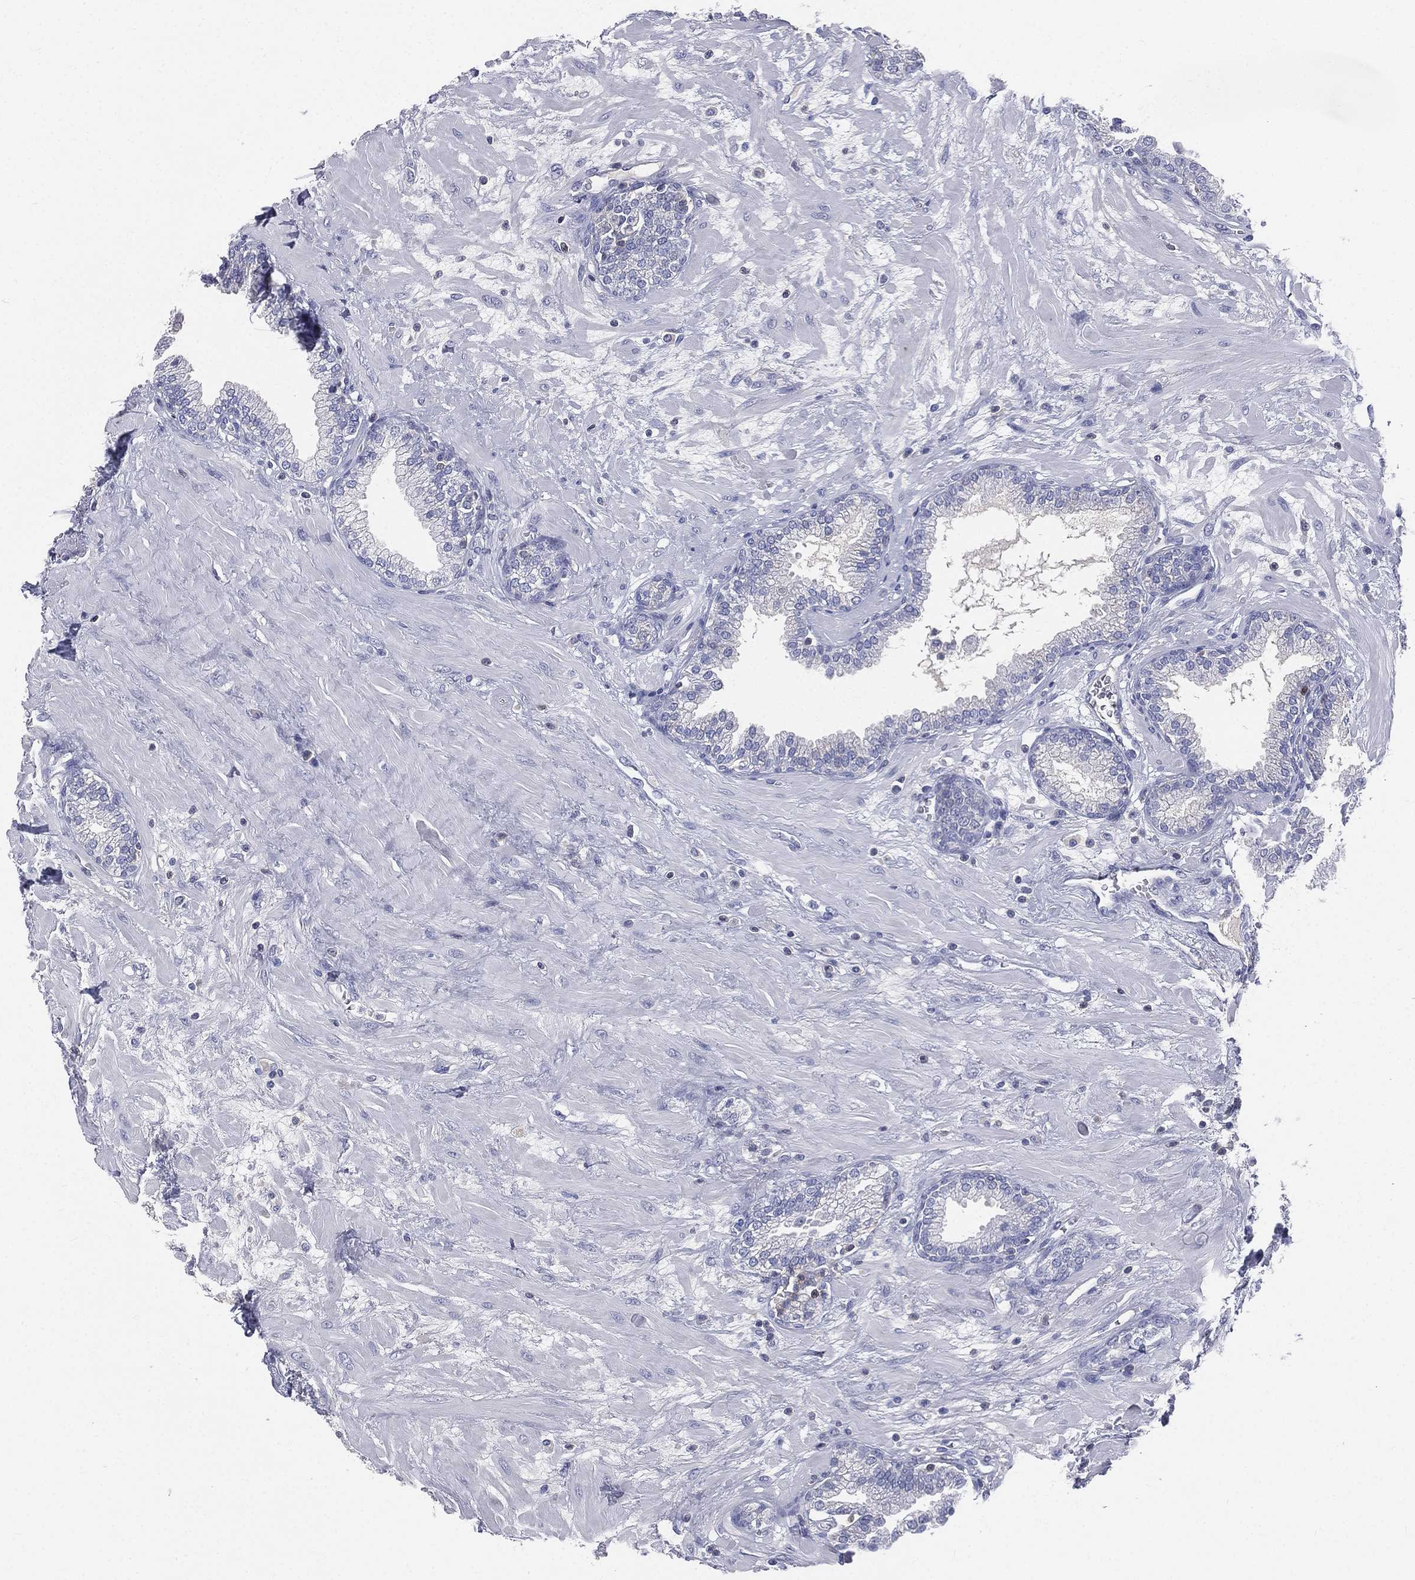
{"staining": {"intensity": "negative", "quantity": "none", "location": "none"}, "tissue": "prostate", "cell_type": "Glandular cells", "image_type": "normal", "snomed": [{"axis": "morphology", "description": "Normal tissue, NOS"}, {"axis": "topography", "description": "Prostate"}], "caption": "Photomicrograph shows no protein expression in glandular cells of normal prostate. (DAB immunohistochemistry (IHC), high magnification).", "gene": "CD3D", "patient": {"sex": "male", "age": 64}}